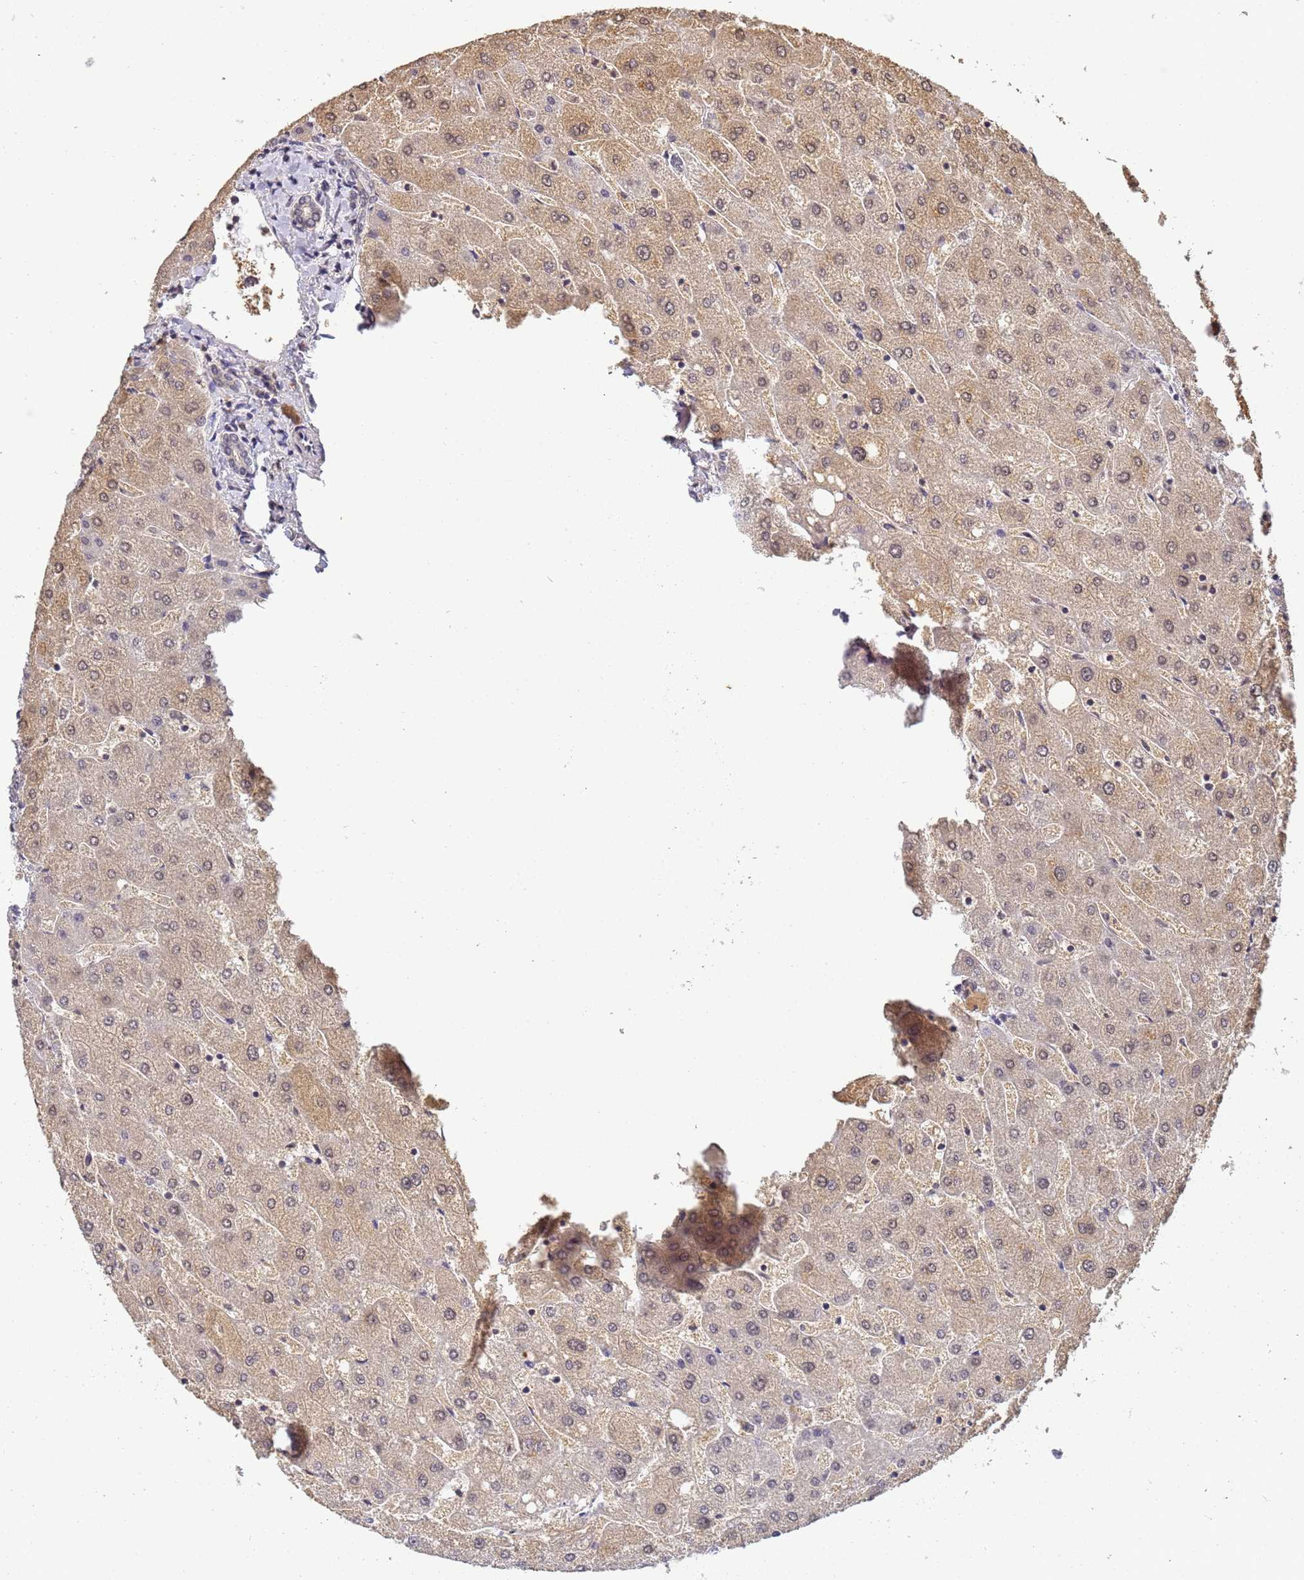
{"staining": {"intensity": "negative", "quantity": "none", "location": "none"}, "tissue": "liver", "cell_type": "Cholangiocytes", "image_type": "normal", "snomed": [{"axis": "morphology", "description": "Normal tissue, NOS"}, {"axis": "topography", "description": "Liver"}], "caption": "Cholangiocytes are negative for brown protein staining in normal liver.", "gene": "MYL7", "patient": {"sex": "male", "age": 67}}